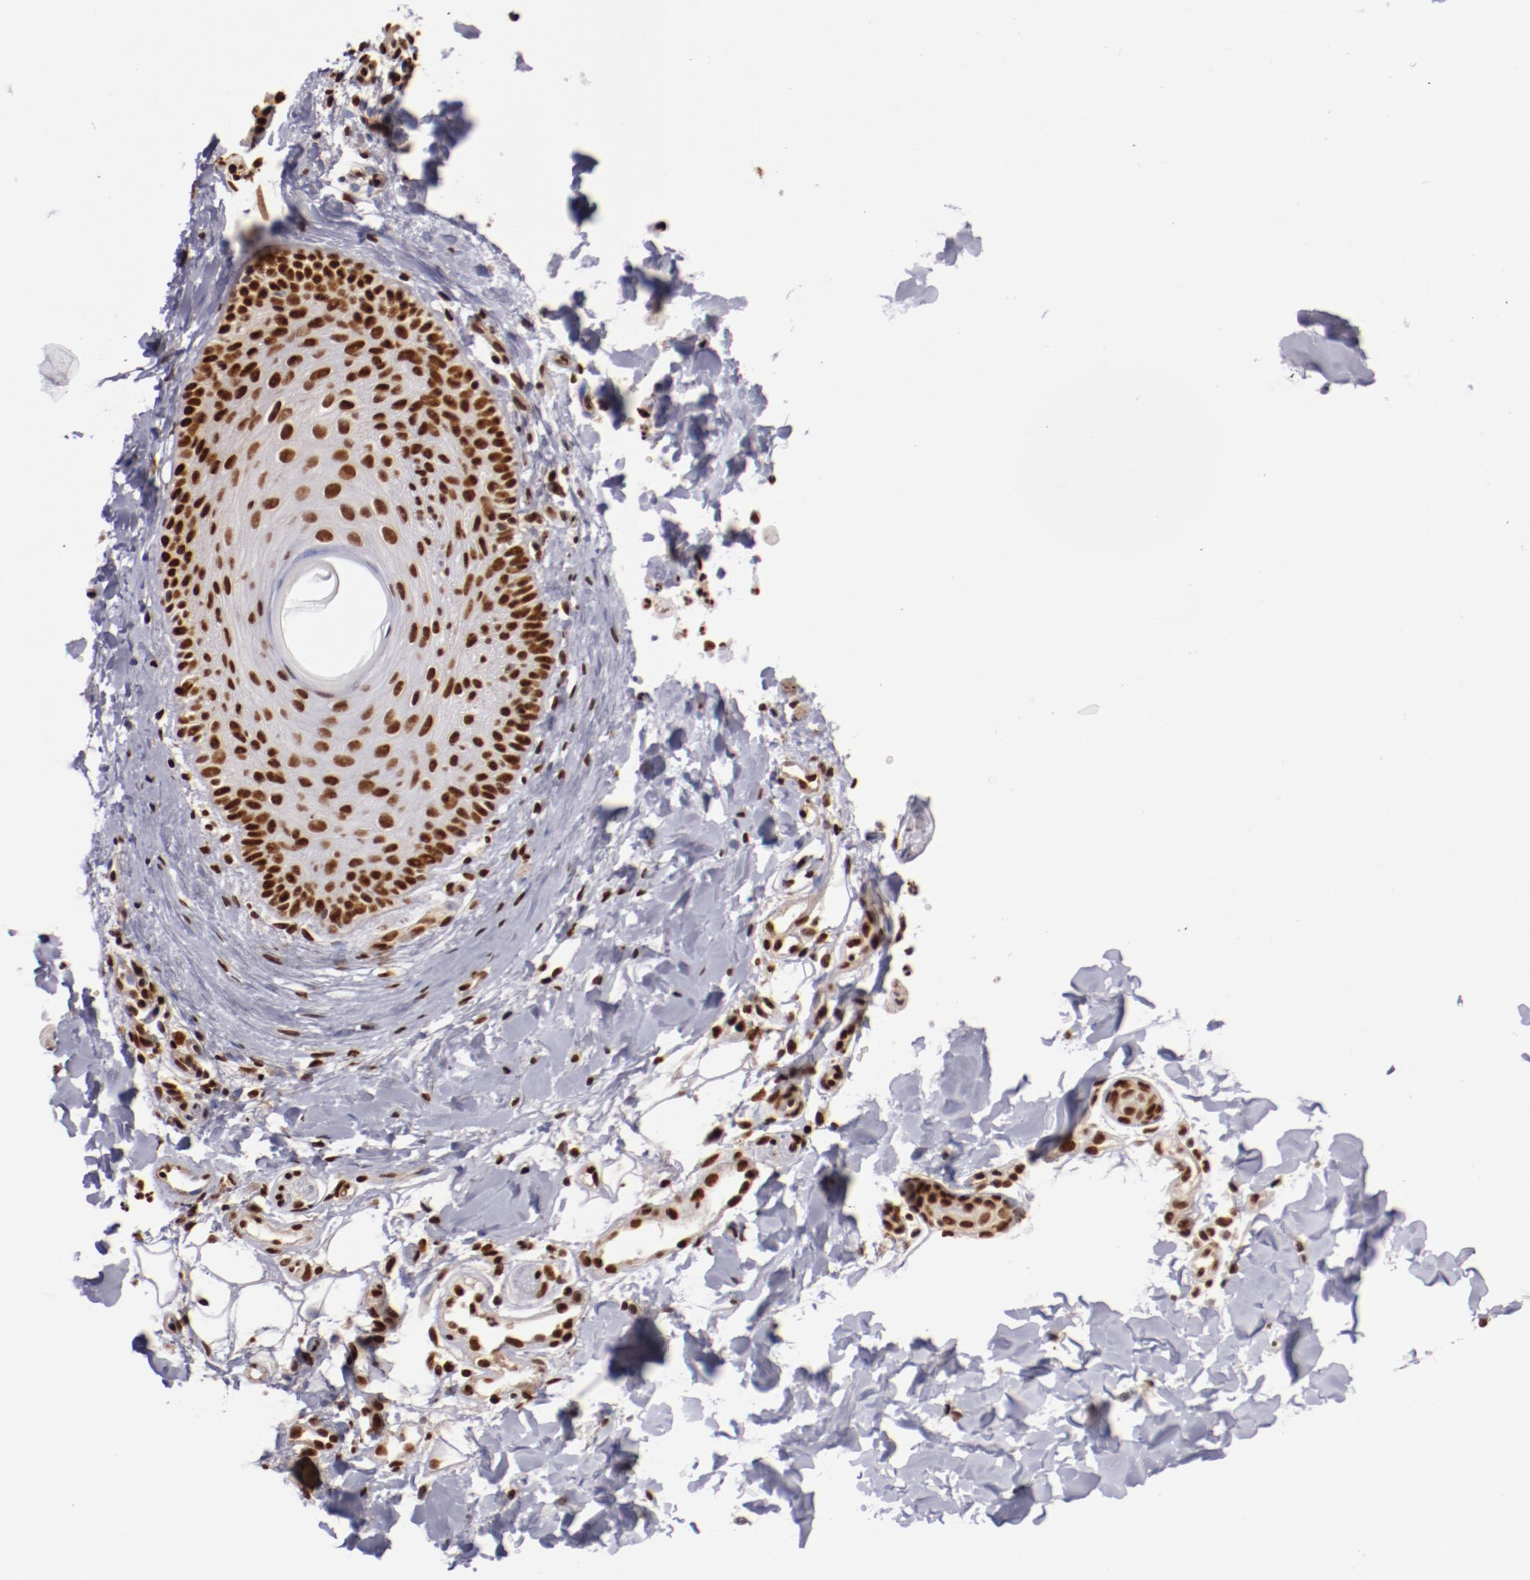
{"staining": {"intensity": "moderate", "quantity": ">75%", "location": "nuclear"}, "tissue": "skin", "cell_type": "Epidermal cells", "image_type": "normal", "snomed": [{"axis": "morphology", "description": "Normal tissue, NOS"}, {"axis": "morphology", "description": "Inflammation, NOS"}, {"axis": "topography", "description": "Soft tissue"}, {"axis": "topography", "description": "Anal"}], "caption": "Epidermal cells display moderate nuclear expression in approximately >75% of cells in benign skin.", "gene": "STAG2", "patient": {"sex": "female", "age": 15}}